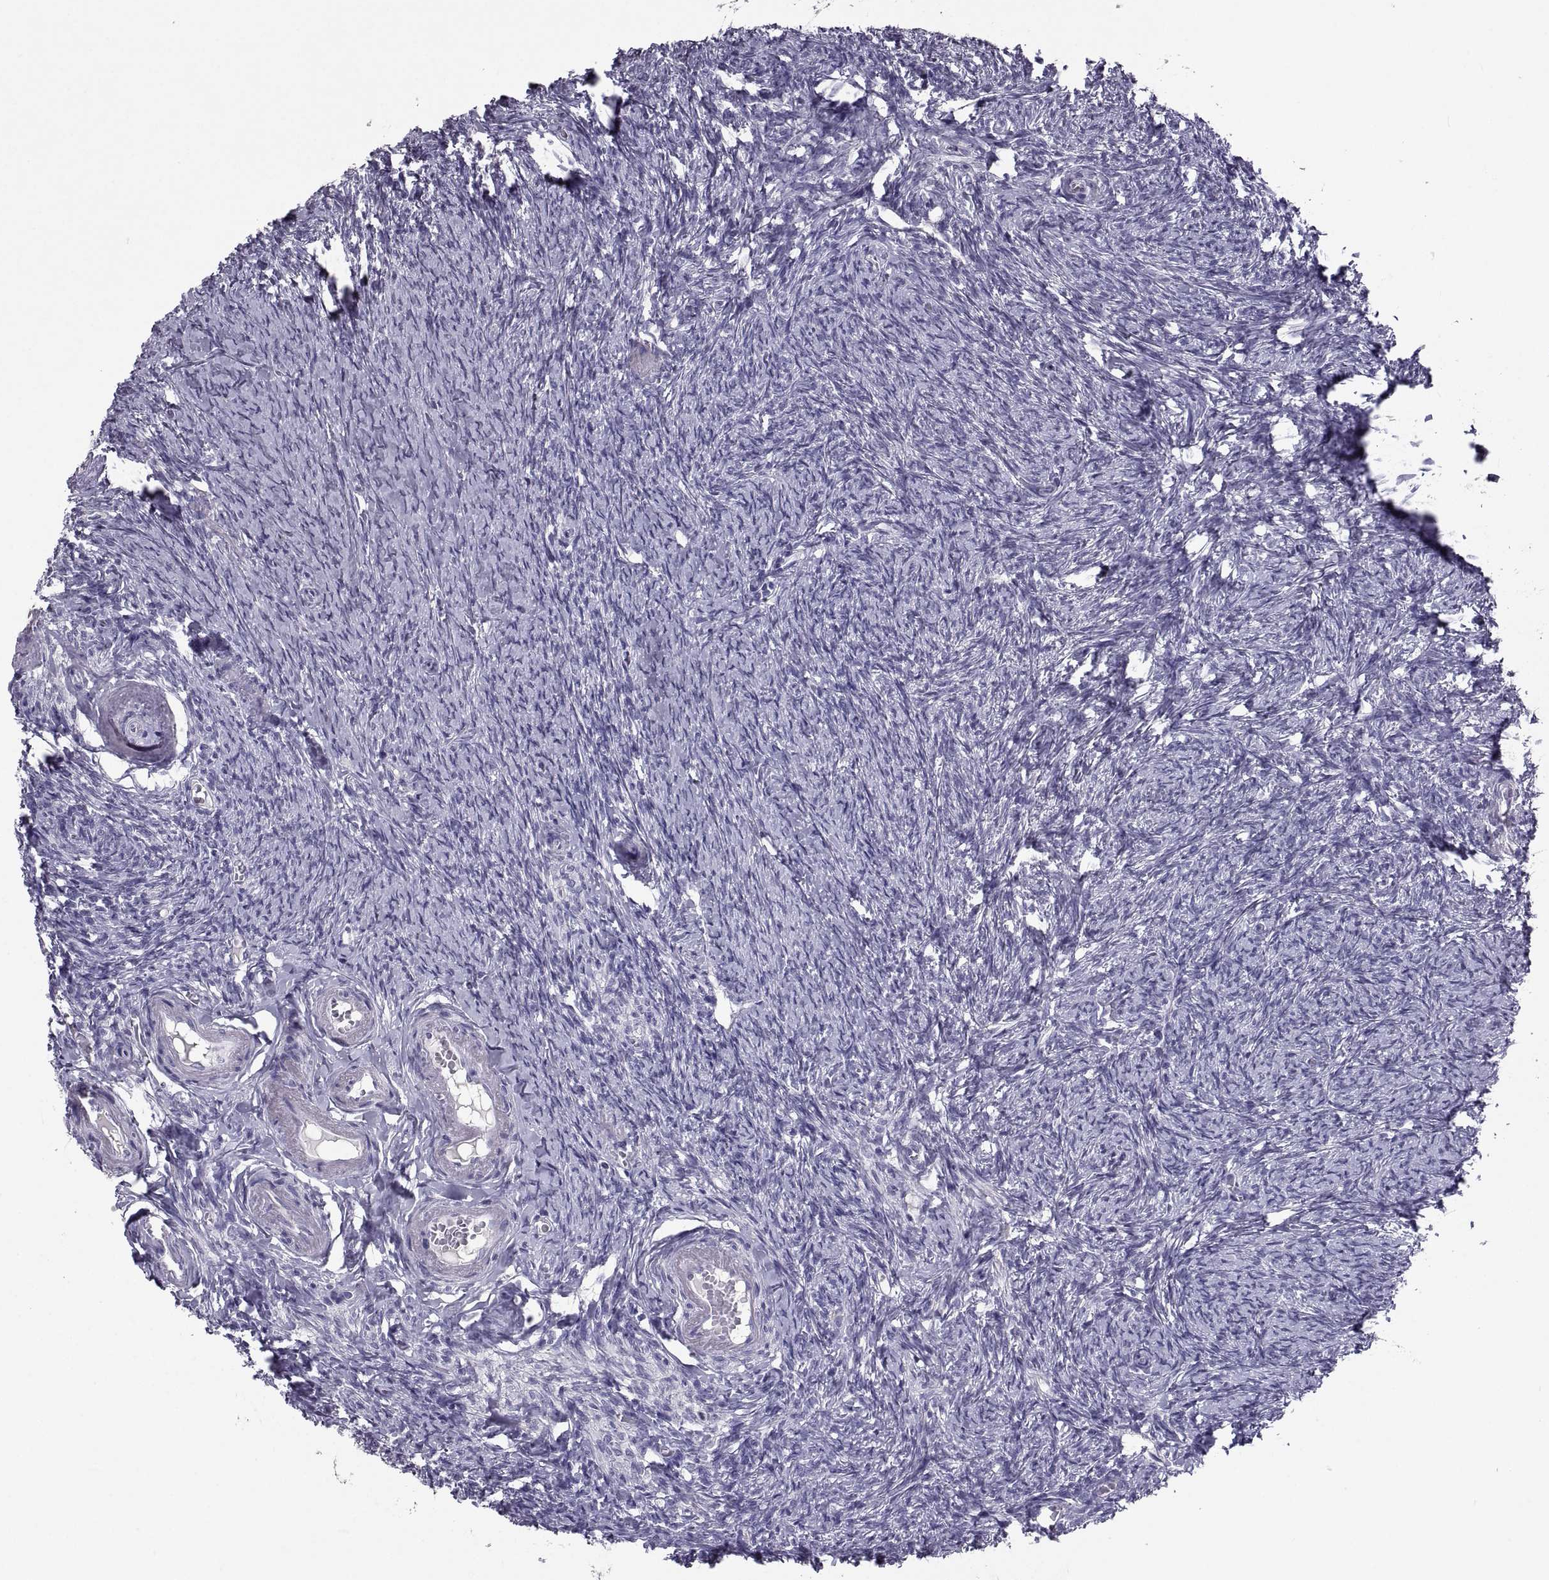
{"staining": {"intensity": "negative", "quantity": "none", "location": "none"}, "tissue": "ovary", "cell_type": "Ovarian stroma cells", "image_type": "normal", "snomed": [{"axis": "morphology", "description": "Normal tissue, NOS"}, {"axis": "topography", "description": "Ovary"}], "caption": "Micrograph shows no protein staining in ovarian stroma cells of normal ovary. (DAB (3,3'-diaminobenzidine) immunohistochemistry, high magnification).", "gene": "SOX21", "patient": {"sex": "female", "age": 72}}